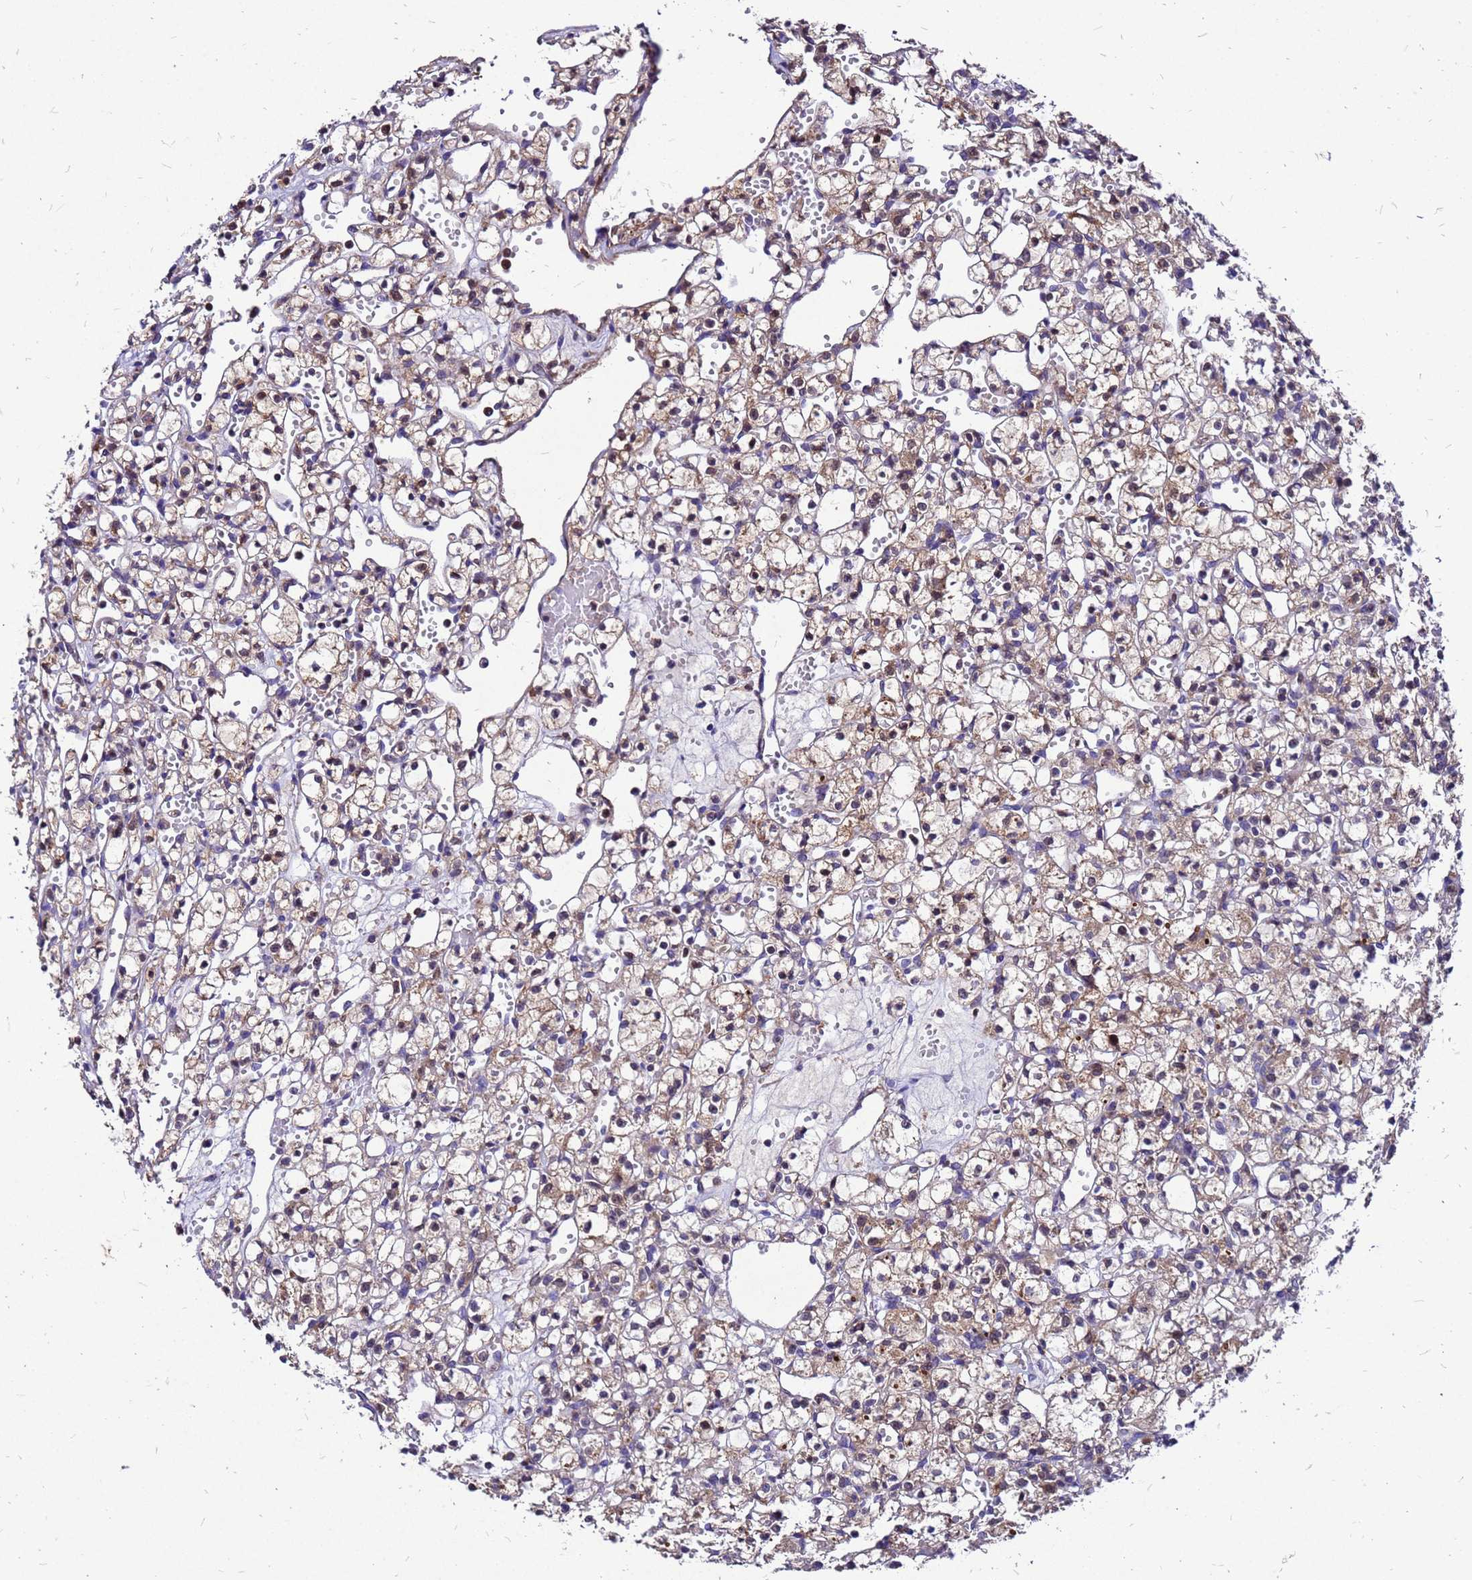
{"staining": {"intensity": "moderate", "quantity": "25%-75%", "location": "cytoplasmic/membranous"}, "tissue": "renal cancer", "cell_type": "Tumor cells", "image_type": "cancer", "snomed": [{"axis": "morphology", "description": "Adenocarcinoma, NOS"}, {"axis": "topography", "description": "Kidney"}], "caption": "DAB immunohistochemical staining of renal cancer shows moderate cytoplasmic/membranous protein expression in approximately 25%-75% of tumor cells. The protein of interest is stained brown, and the nuclei are stained in blue (DAB (3,3'-diaminobenzidine) IHC with brightfield microscopy, high magnification).", "gene": "DUSP23", "patient": {"sex": "female", "age": 59}}